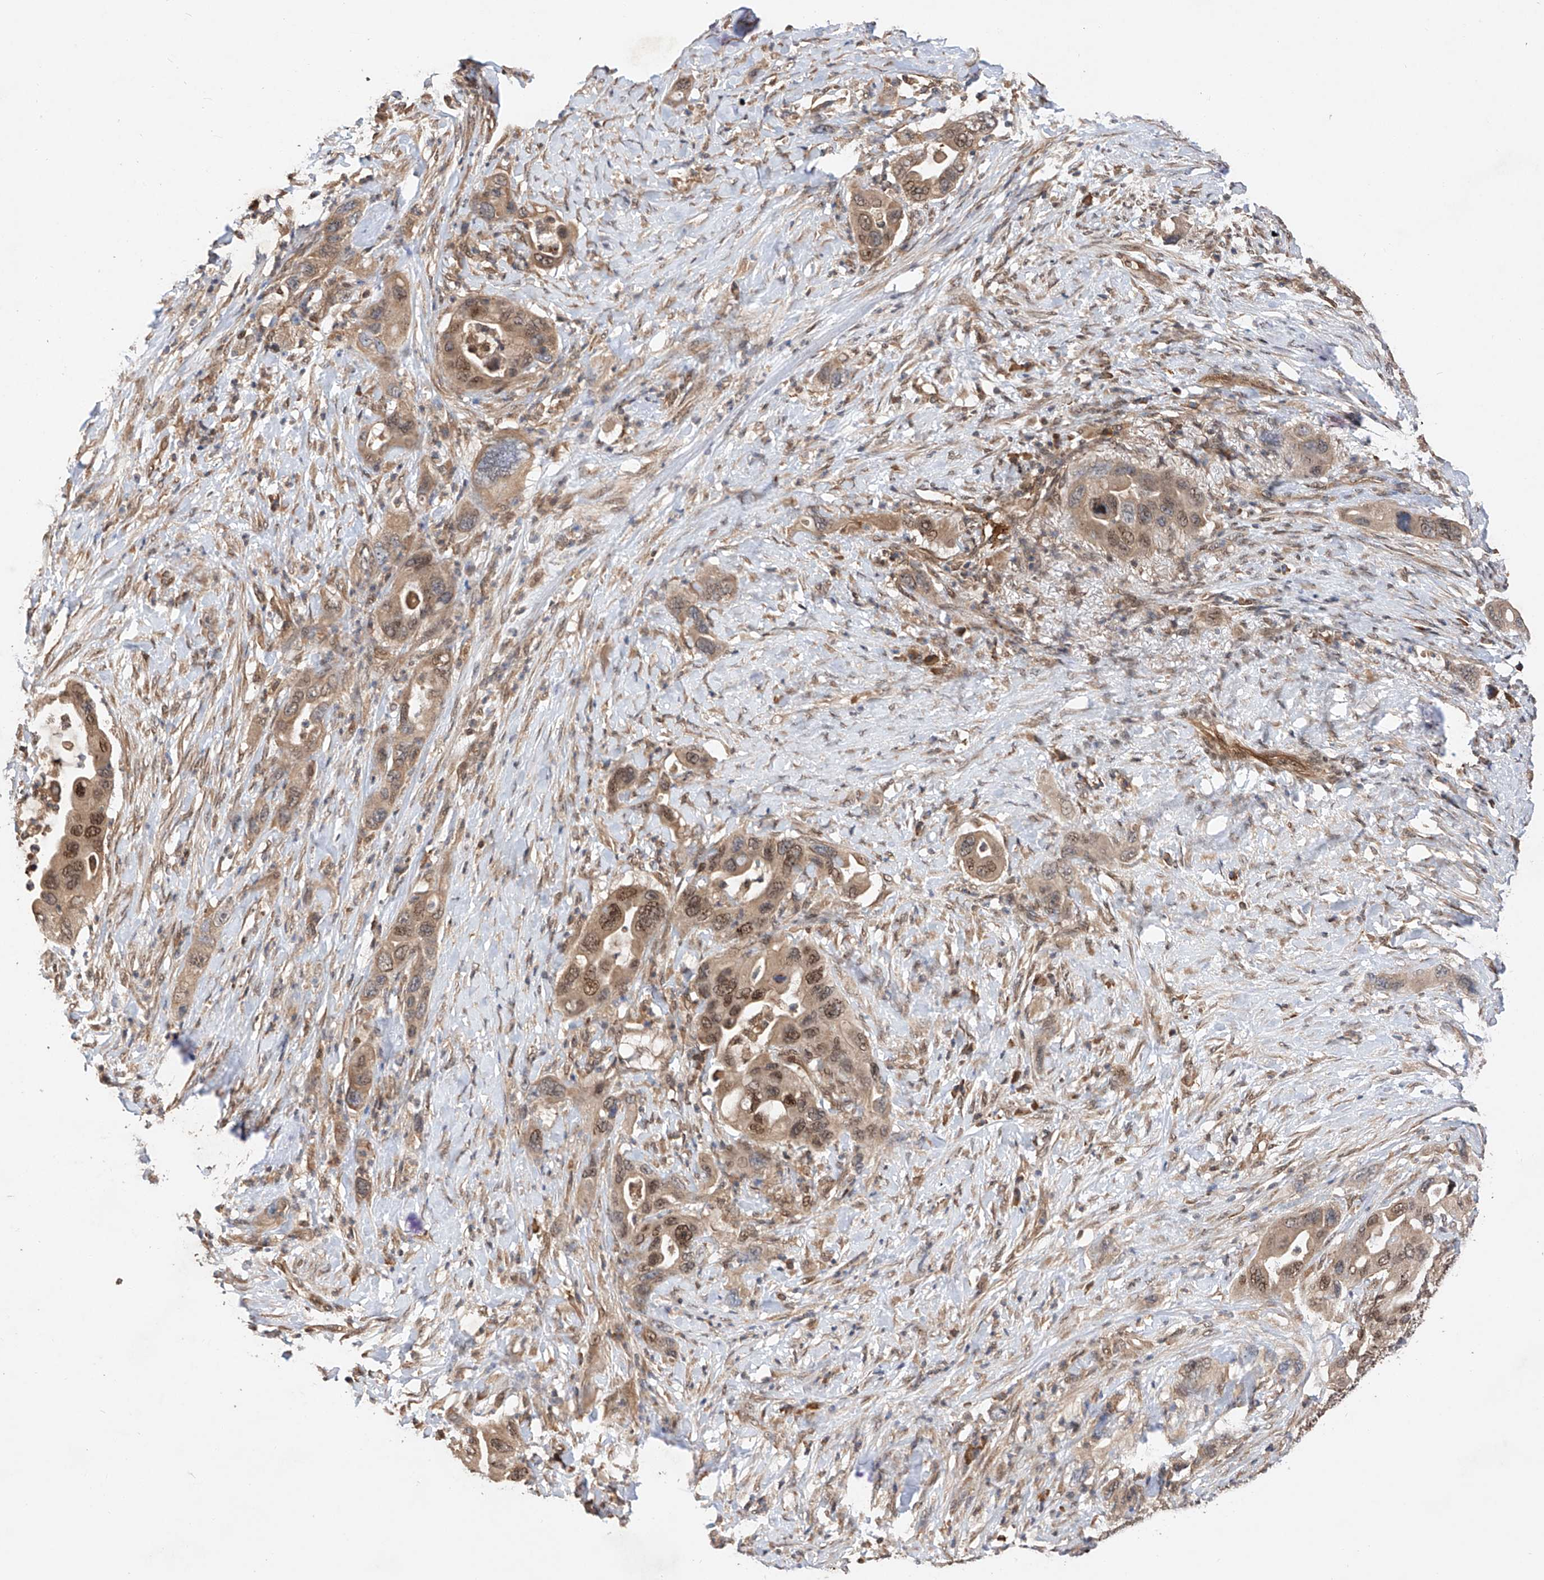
{"staining": {"intensity": "moderate", "quantity": ">75%", "location": "cytoplasmic/membranous,nuclear"}, "tissue": "pancreatic cancer", "cell_type": "Tumor cells", "image_type": "cancer", "snomed": [{"axis": "morphology", "description": "Adenocarcinoma, NOS"}, {"axis": "topography", "description": "Pancreas"}], "caption": "Pancreatic cancer tissue demonstrates moderate cytoplasmic/membranous and nuclear positivity in about >75% of tumor cells Using DAB (brown) and hematoxylin (blue) stains, captured at high magnification using brightfield microscopy.", "gene": "RILPL2", "patient": {"sex": "female", "age": 71}}